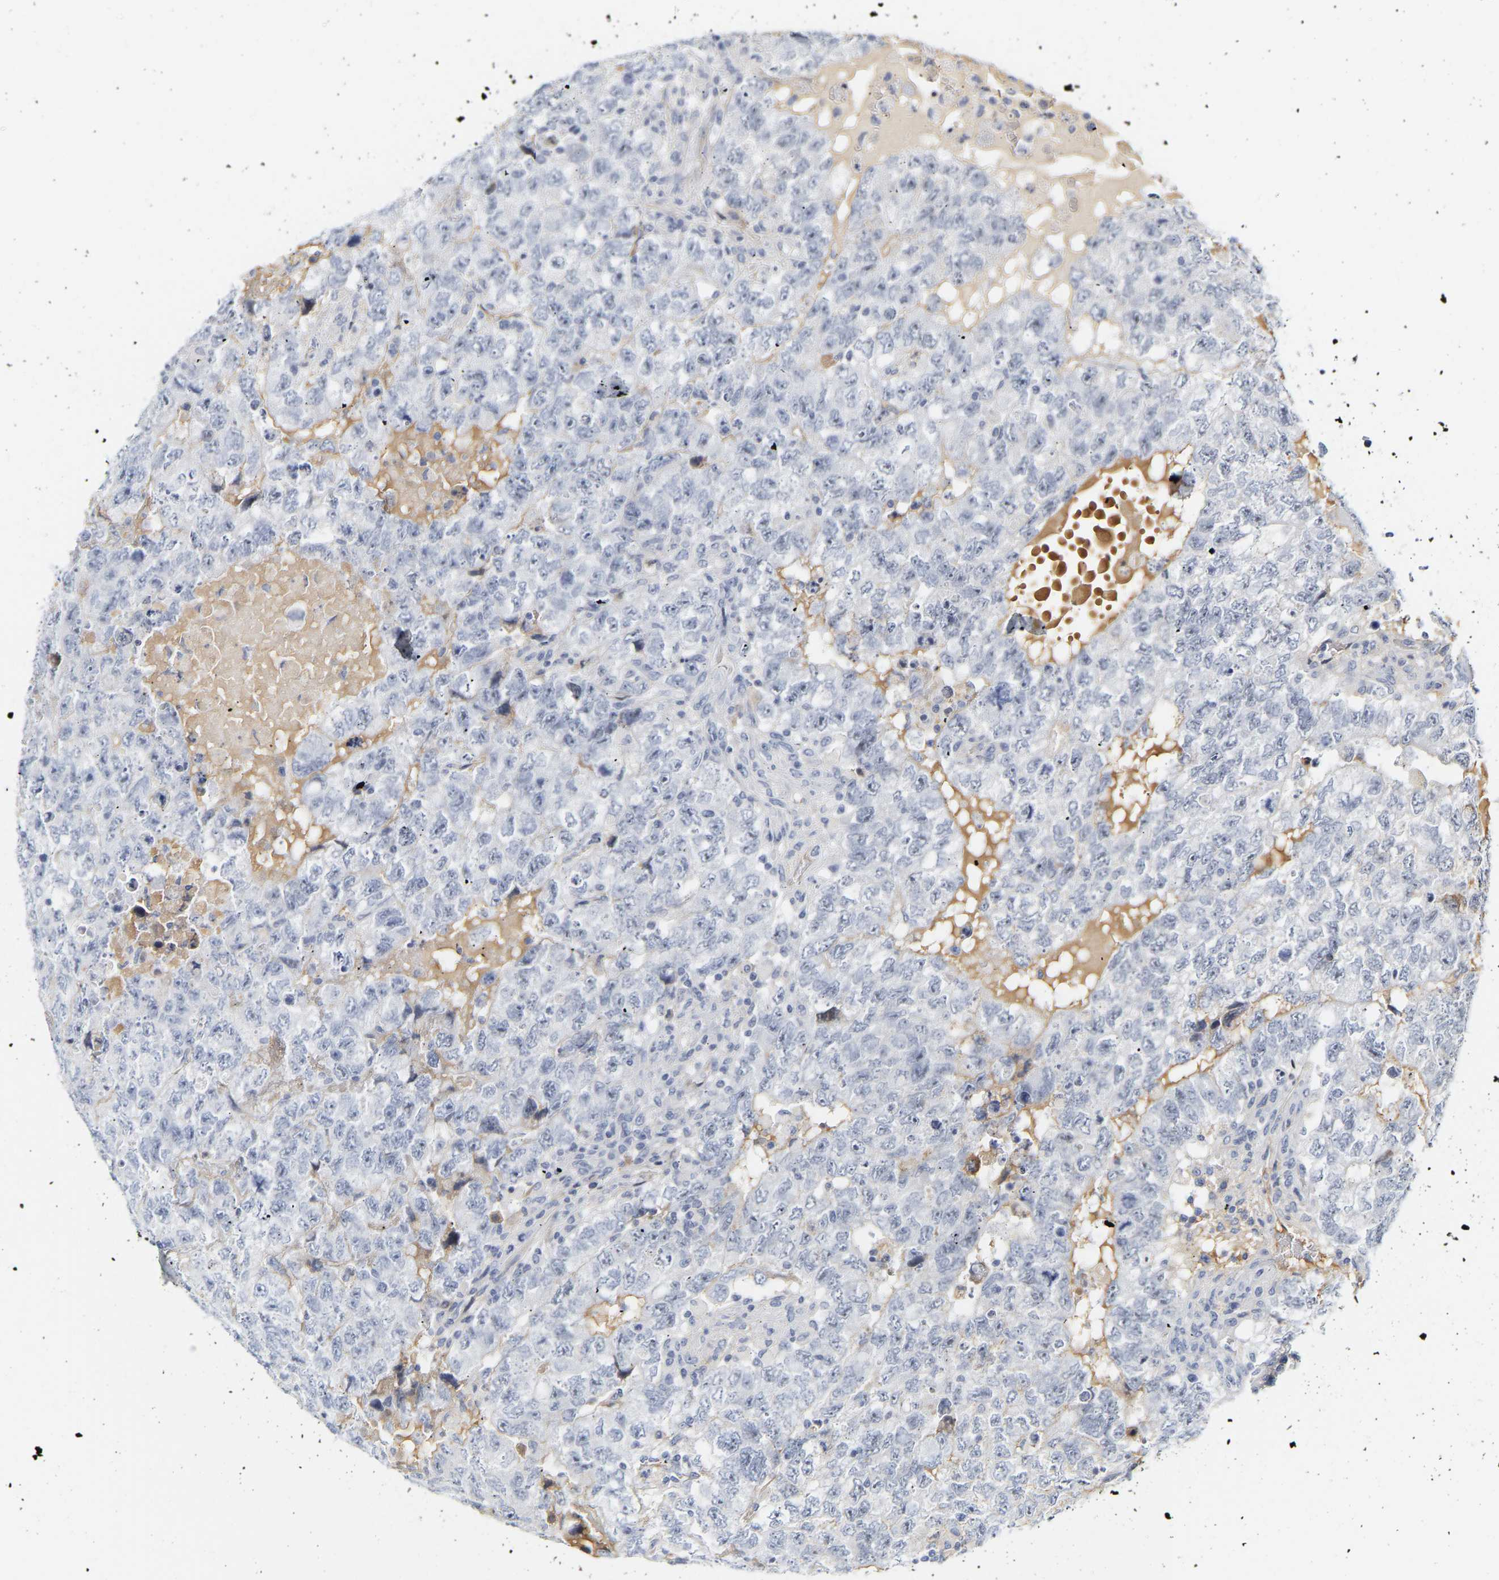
{"staining": {"intensity": "negative", "quantity": "none", "location": "none"}, "tissue": "testis cancer", "cell_type": "Tumor cells", "image_type": "cancer", "snomed": [{"axis": "morphology", "description": "Carcinoma, Embryonal, NOS"}, {"axis": "topography", "description": "Testis"}], "caption": "Testis embryonal carcinoma was stained to show a protein in brown. There is no significant positivity in tumor cells. Brightfield microscopy of immunohistochemistry stained with DAB (brown) and hematoxylin (blue), captured at high magnification.", "gene": "GNAS", "patient": {"sex": "male", "age": 36}}